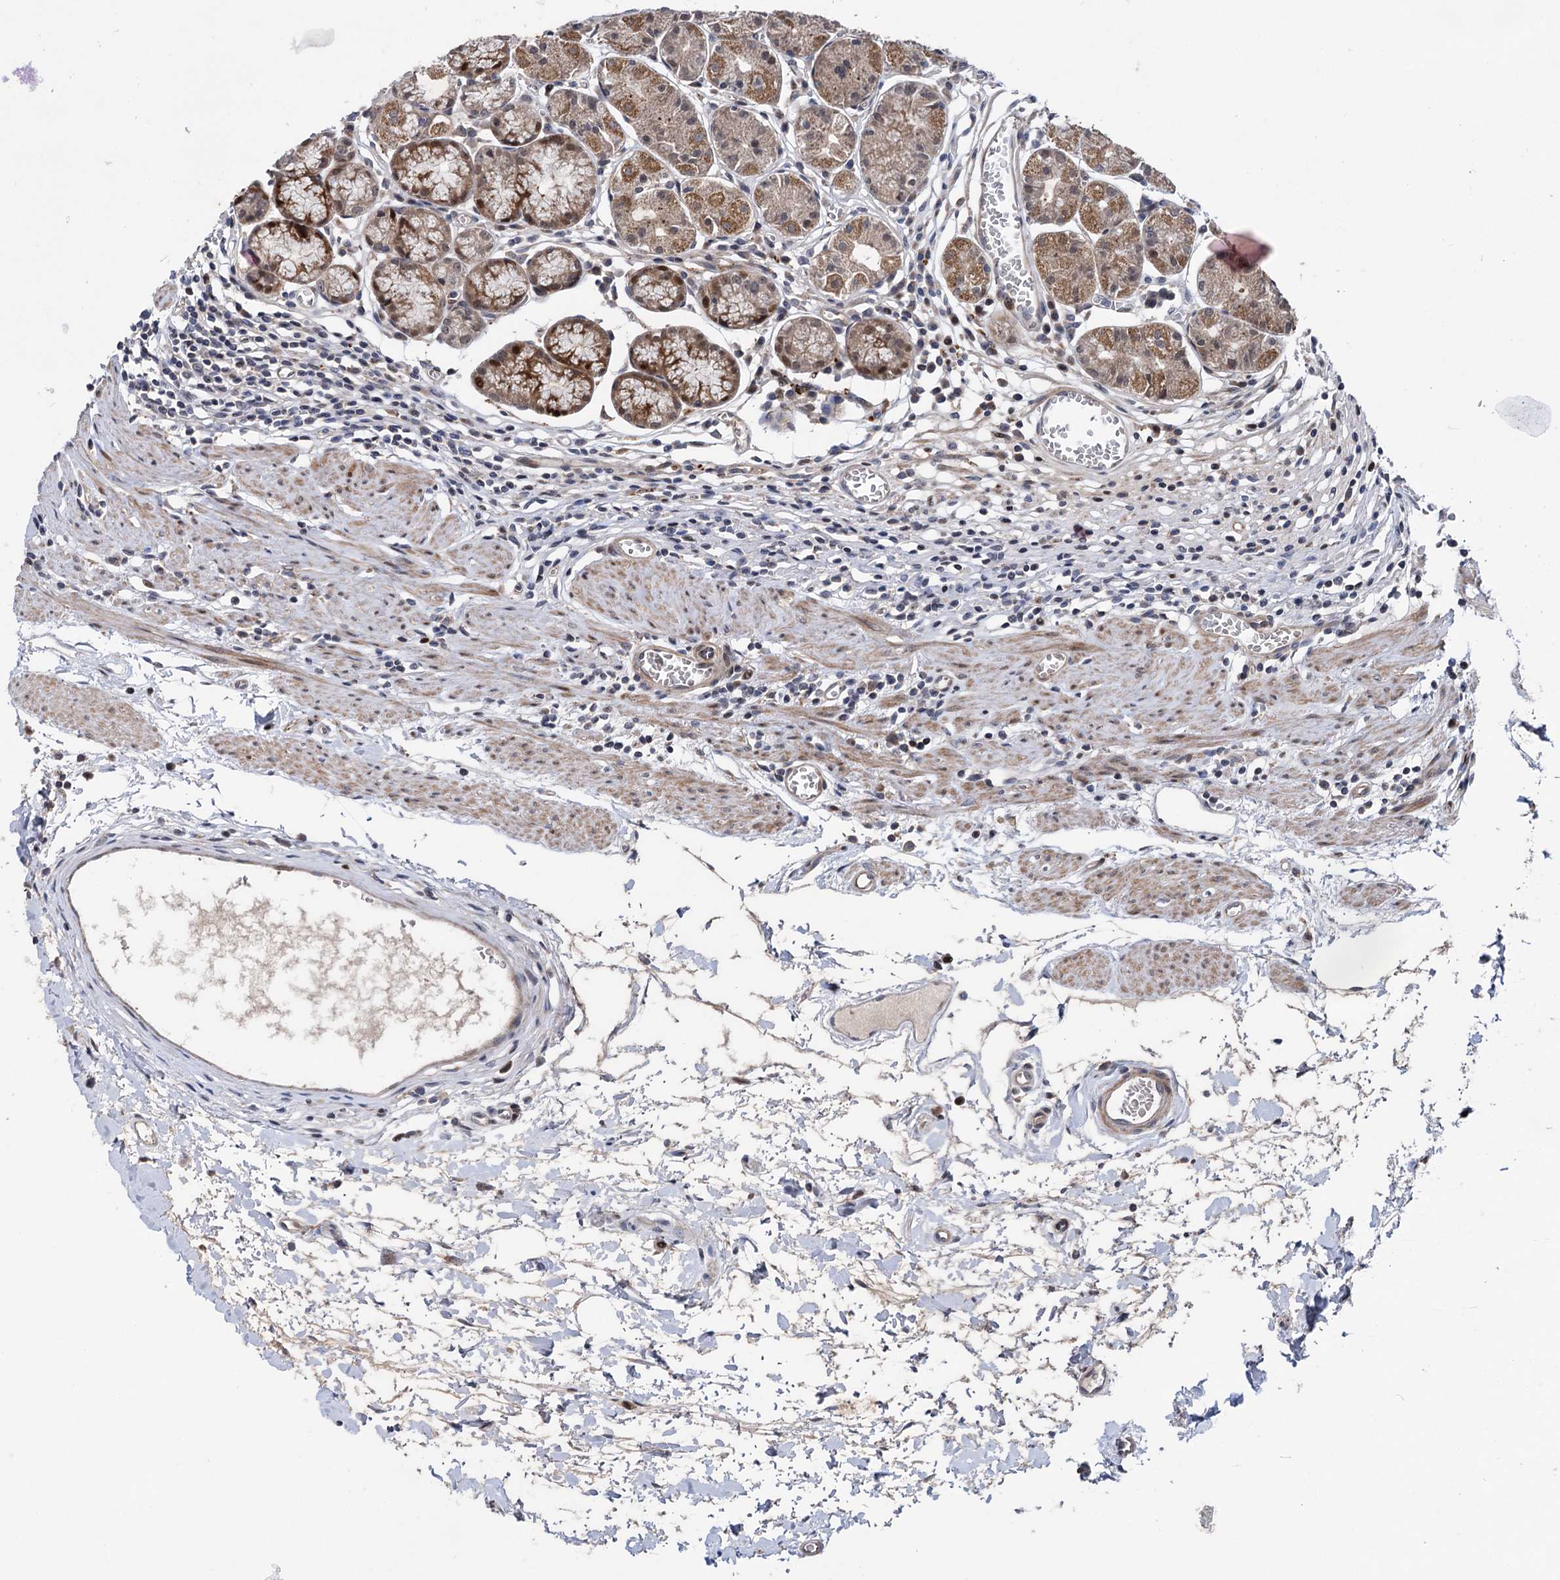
{"staining": {"intensity": "moderate", "quantity": ">75%", "location": "cytoplasmic/membranous,nuclear"}, "tissue": "stomach", "cell_type": "Glandular cells", "image_type": "normal", "snomed": [{"axis": "morphology", "description": "Normal tissue, NOS"}, {"axis": "topography", "description": "Stomach"}], "caption": "IHC of benign stomach displays medium levels of moderate cytoplasmic/membranous,nuclear staining in about >75% of glandular cells. (Brightfield microscopy of DAB IHC at high magnification).", "gene": "UBR1", "patient": {"sex": "male", "age": 55}}